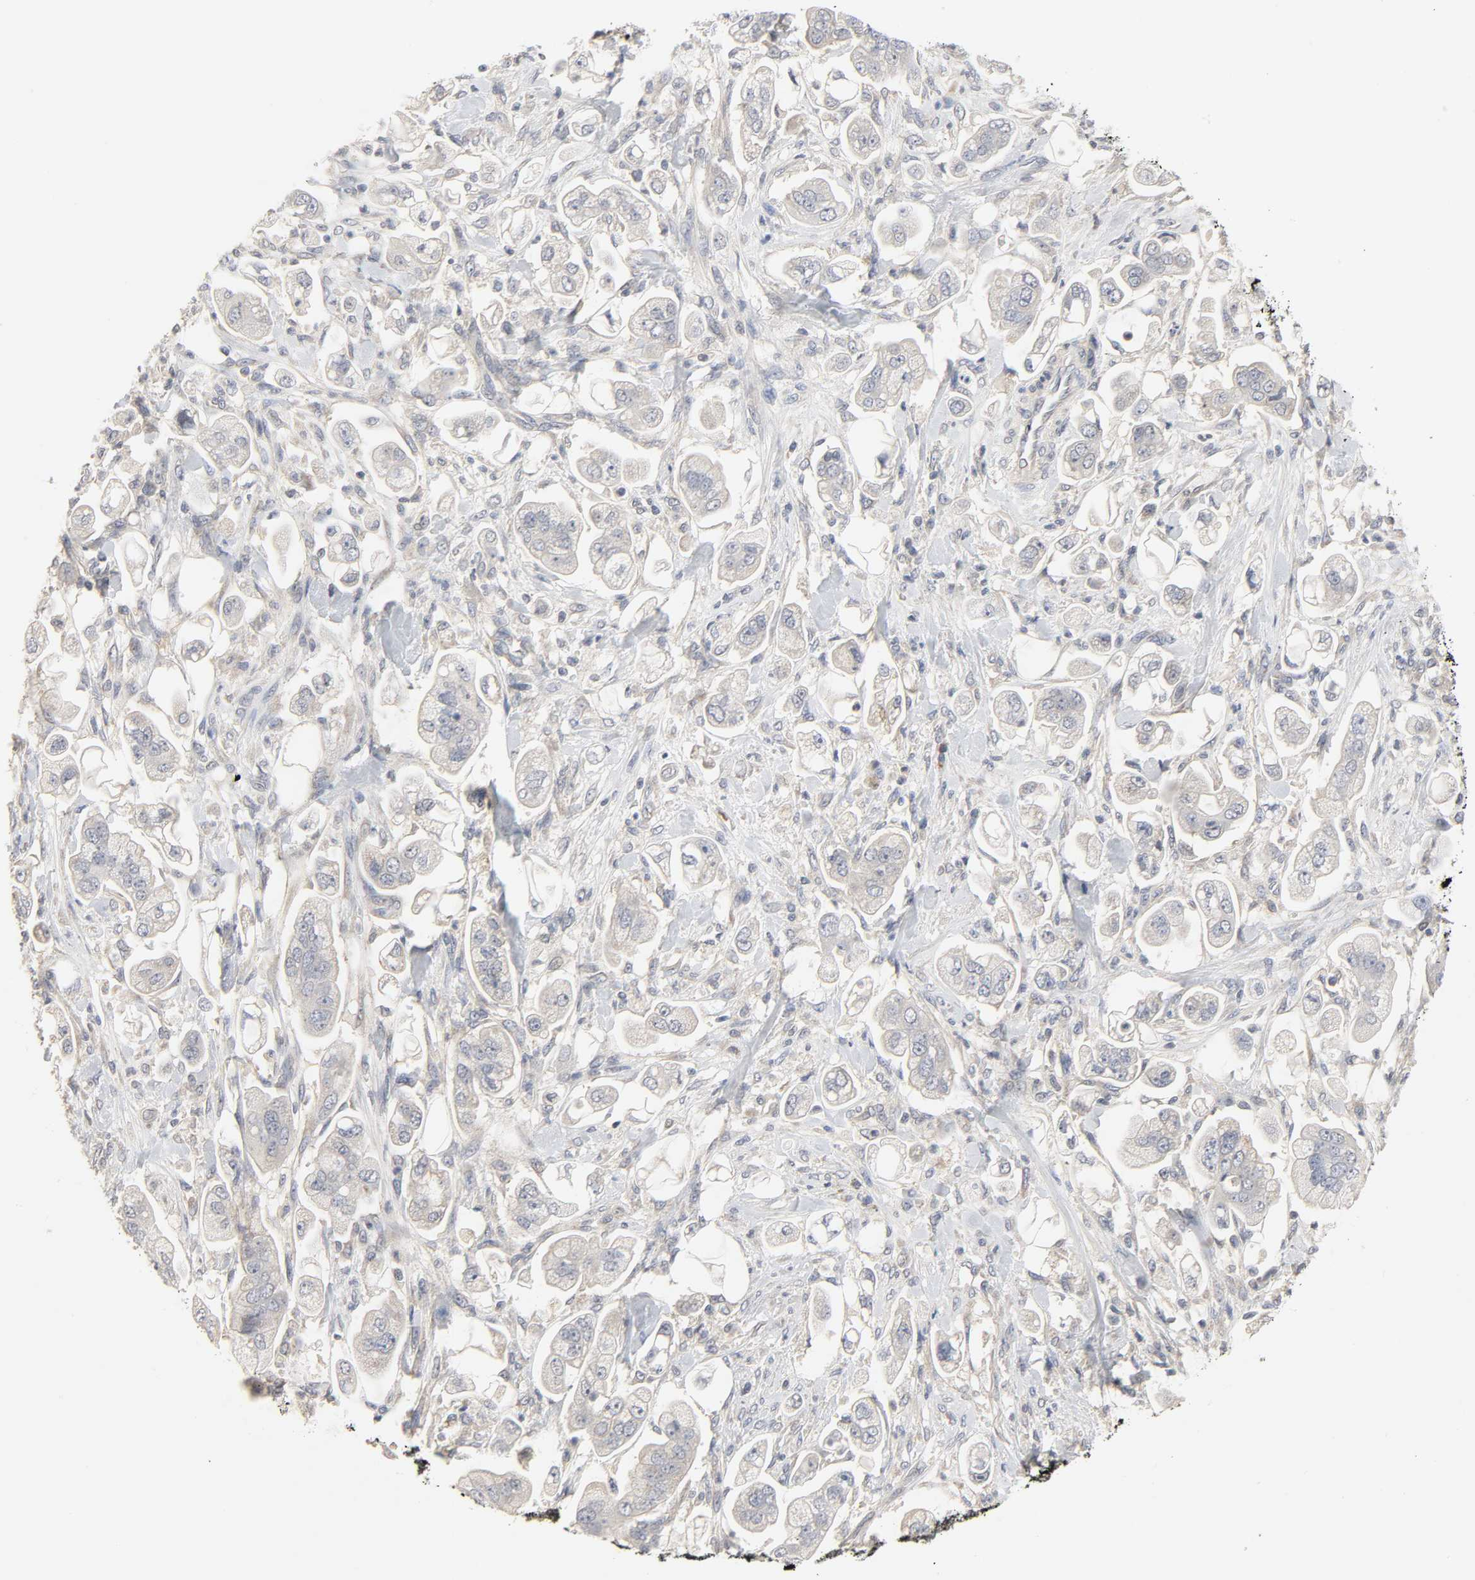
{"staining": {"intensity": "negative", "quantity": "none", "location": "none"}, "tissue": "stomach cancer", "cell_type": "Tumor cells", "image_type": "cancer", "snomed": [{"axis": "morphology", "description": "Adenocarcinoma, NOS"}, {"axis": "topography", "description": "Stomach"}], "caption": "Tumor cells are negative for brown protein staining in stomach cancer.", "gene": "CLEC4E", "patient": {"sex": "male", "age": 62}}